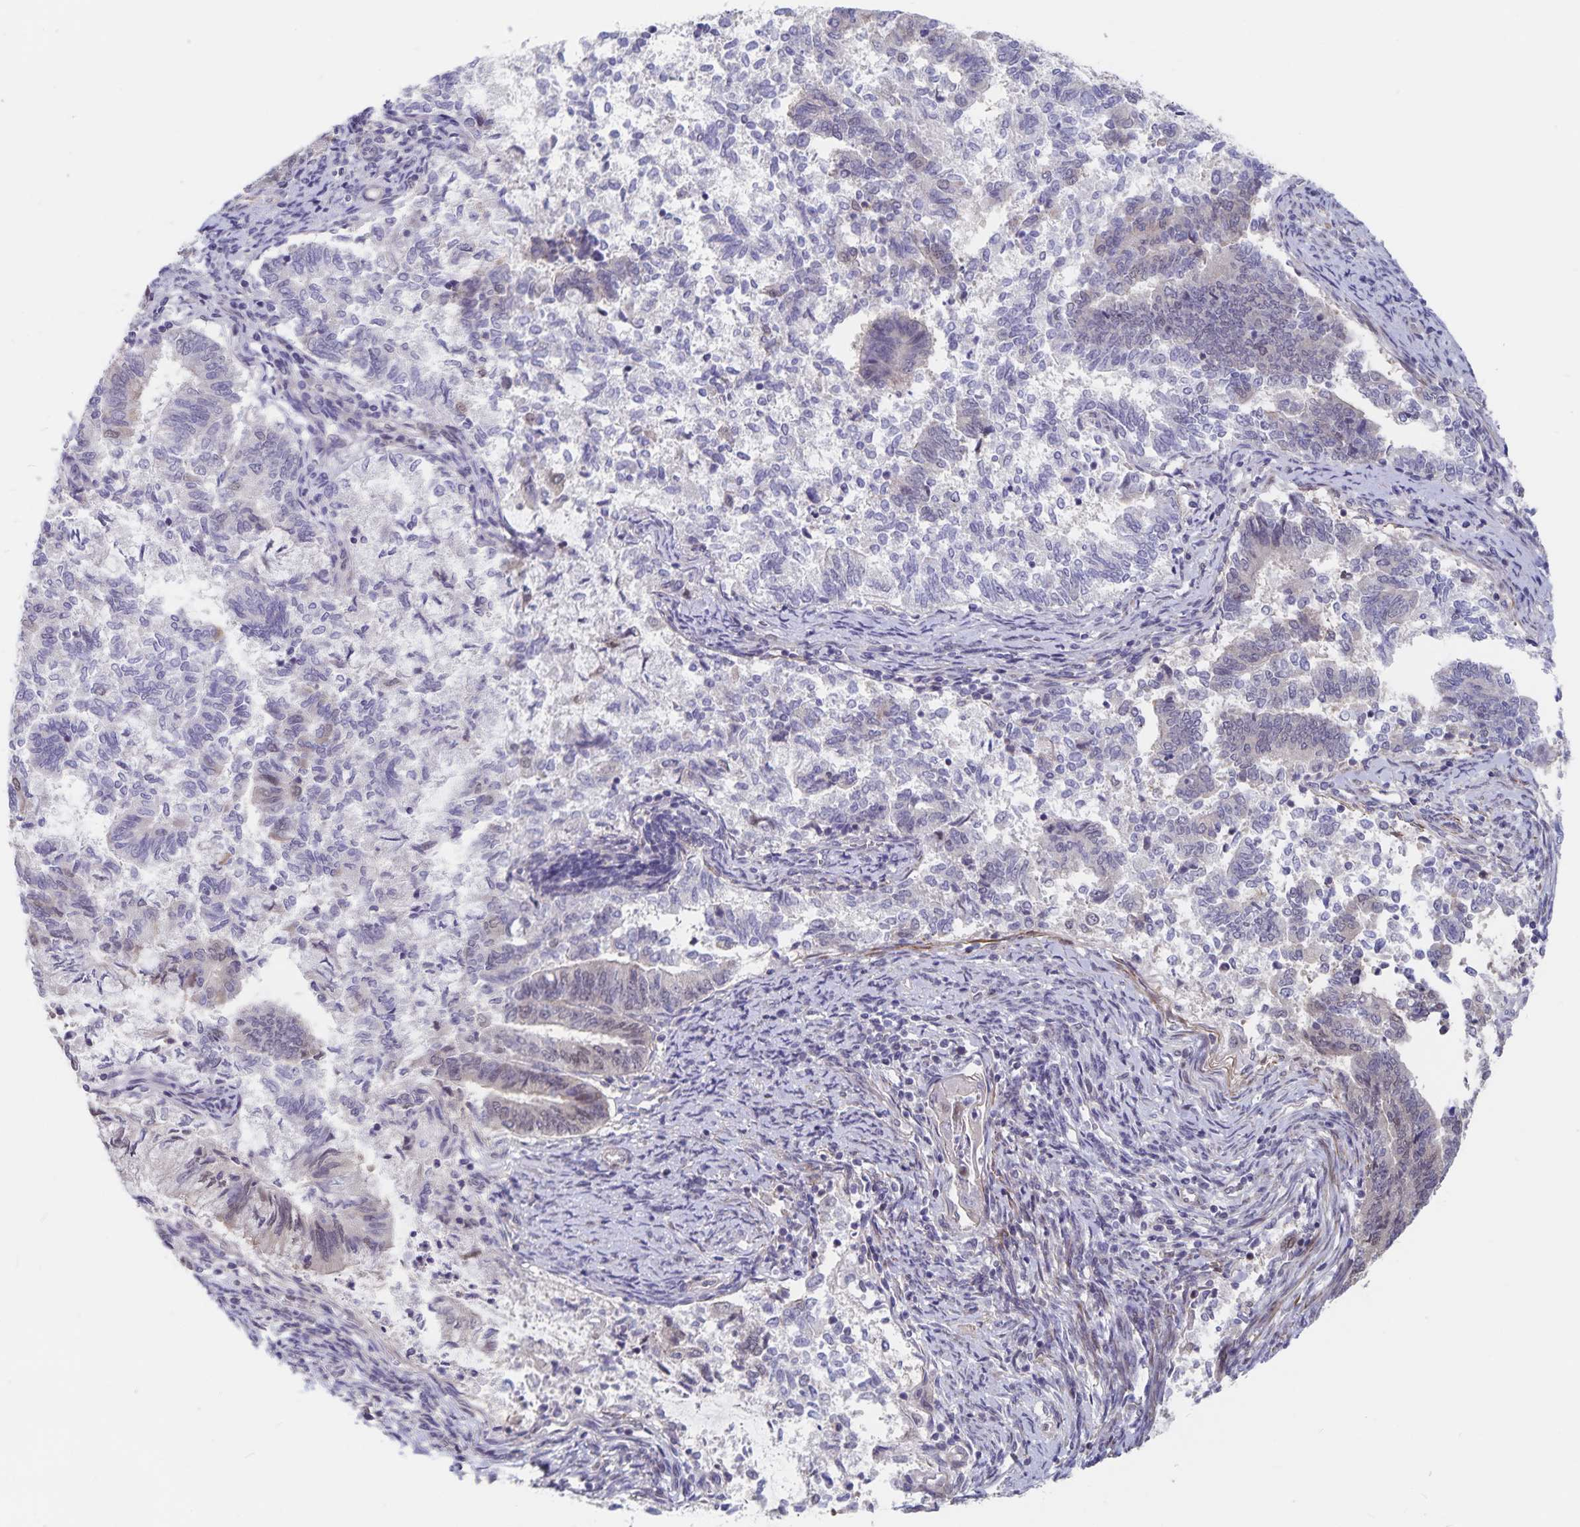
{"staining": {"intensity": "negative", "quantity": "none", "location": "none"}, "tissue": "endometrial cancer", "cell_type": "Tumor cells", "image_type": "cancer", "snomed": [{"axis": "morphology", "description": "Adenocarcinoma, NOS"}, {"axis": "topography", "description": "Endometrium"}], "caption": "An image of endometrial adenocarcinoma stained for a protein displays no brown staining in tumor cells.", "gene": "BAG6", "patient": {"sex": "female", "age": 65}}